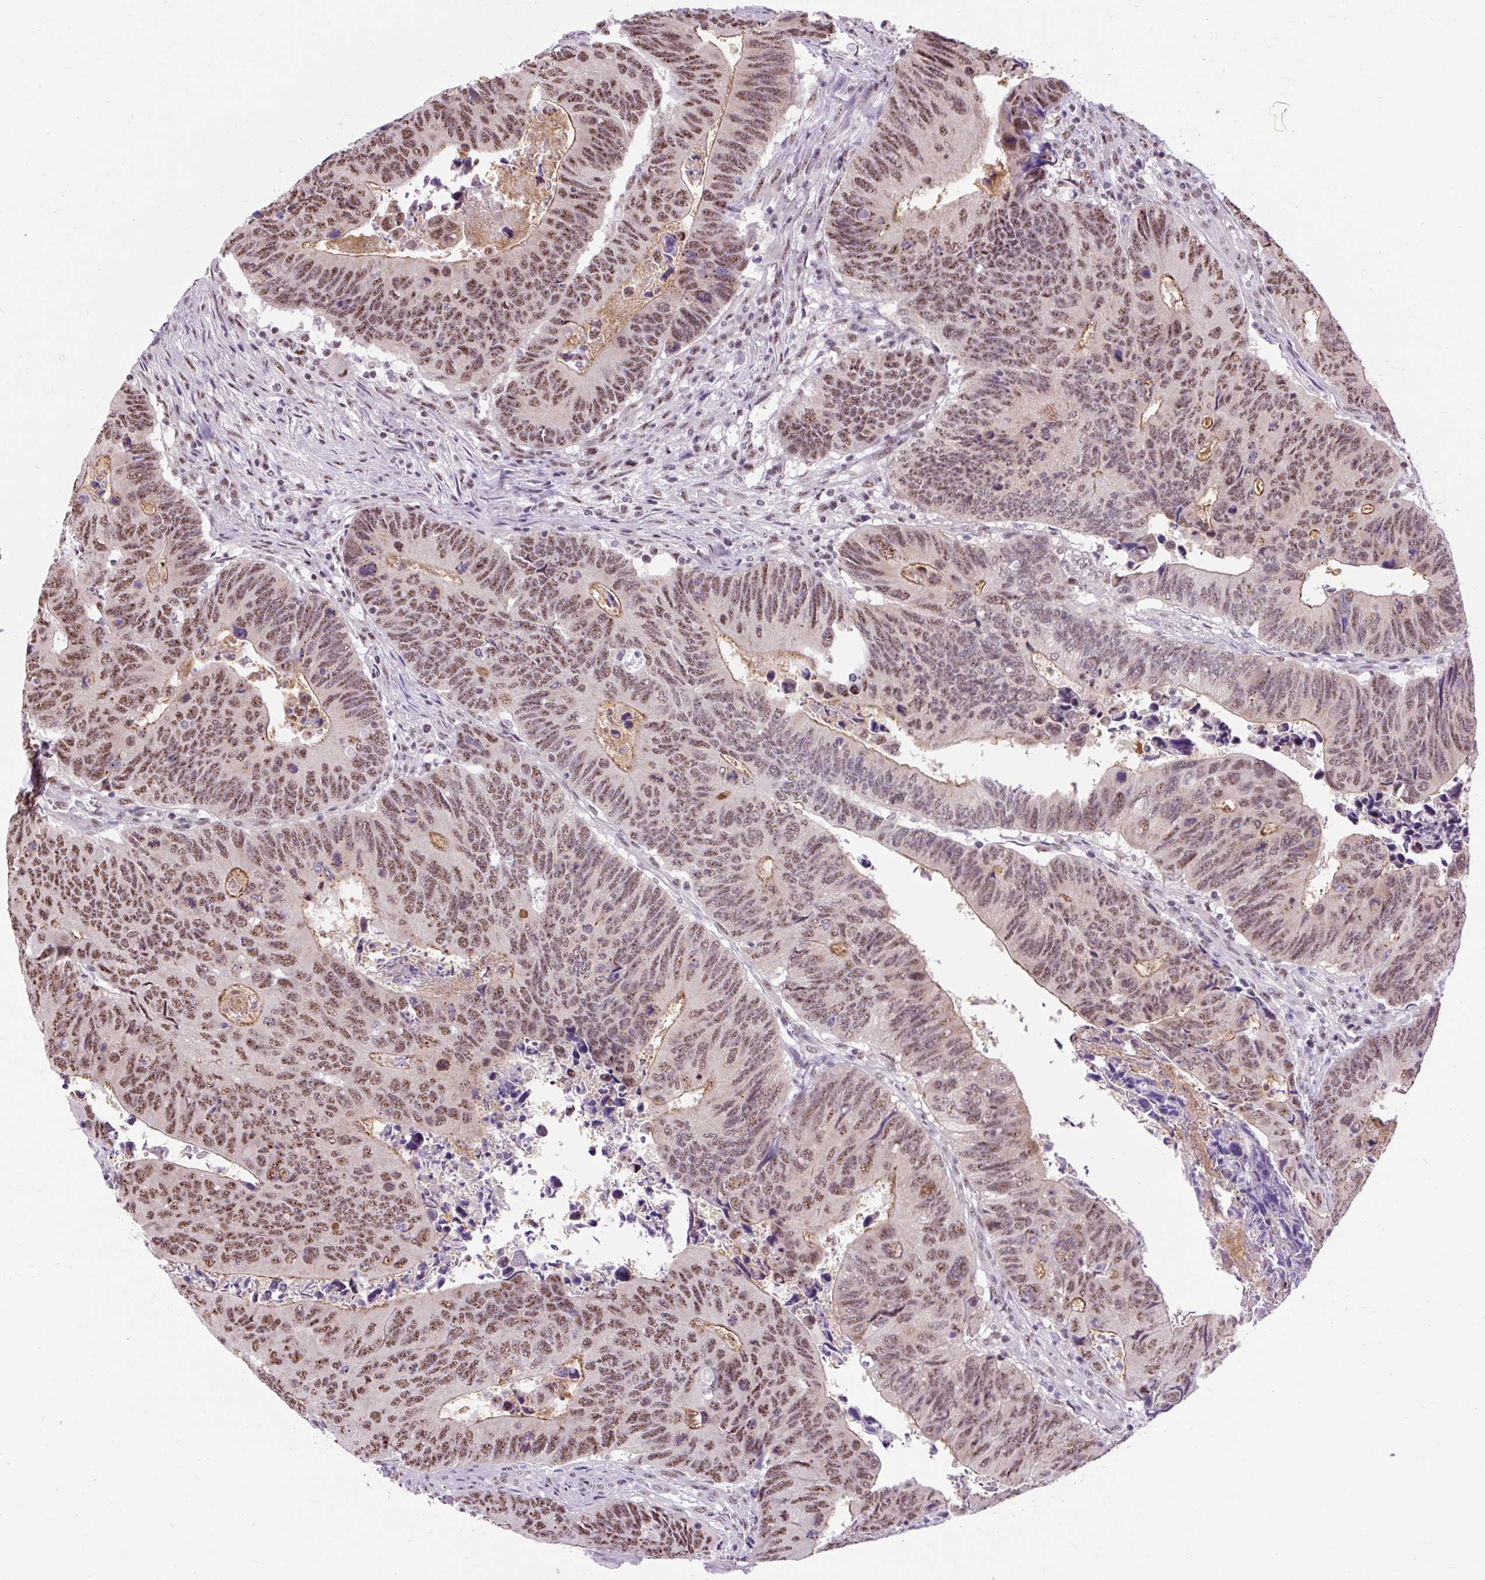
{"staining": {"intensity": "moderate", "quantity": ">75%", "location": "cytoplasmic/membranous,nuclear"}, "tissue": "colorectal cancer", "cell_type": "Tumor cells", "image_type": "cancer", "snomed": [{"axis": "morphology", "description": "Adenocarcinoma, NOS"}, {"axis": "topography", "description": "Colon"}], "caption": "Adenocarcinoma (colorectal) stained for a protein (brown) exhibits moderate cytoplasmic/membranous and nuclear positive expression in about >75% of tumor cells.", "gene": "SMC5", "patient": {"sex": "male", "age": 87}}